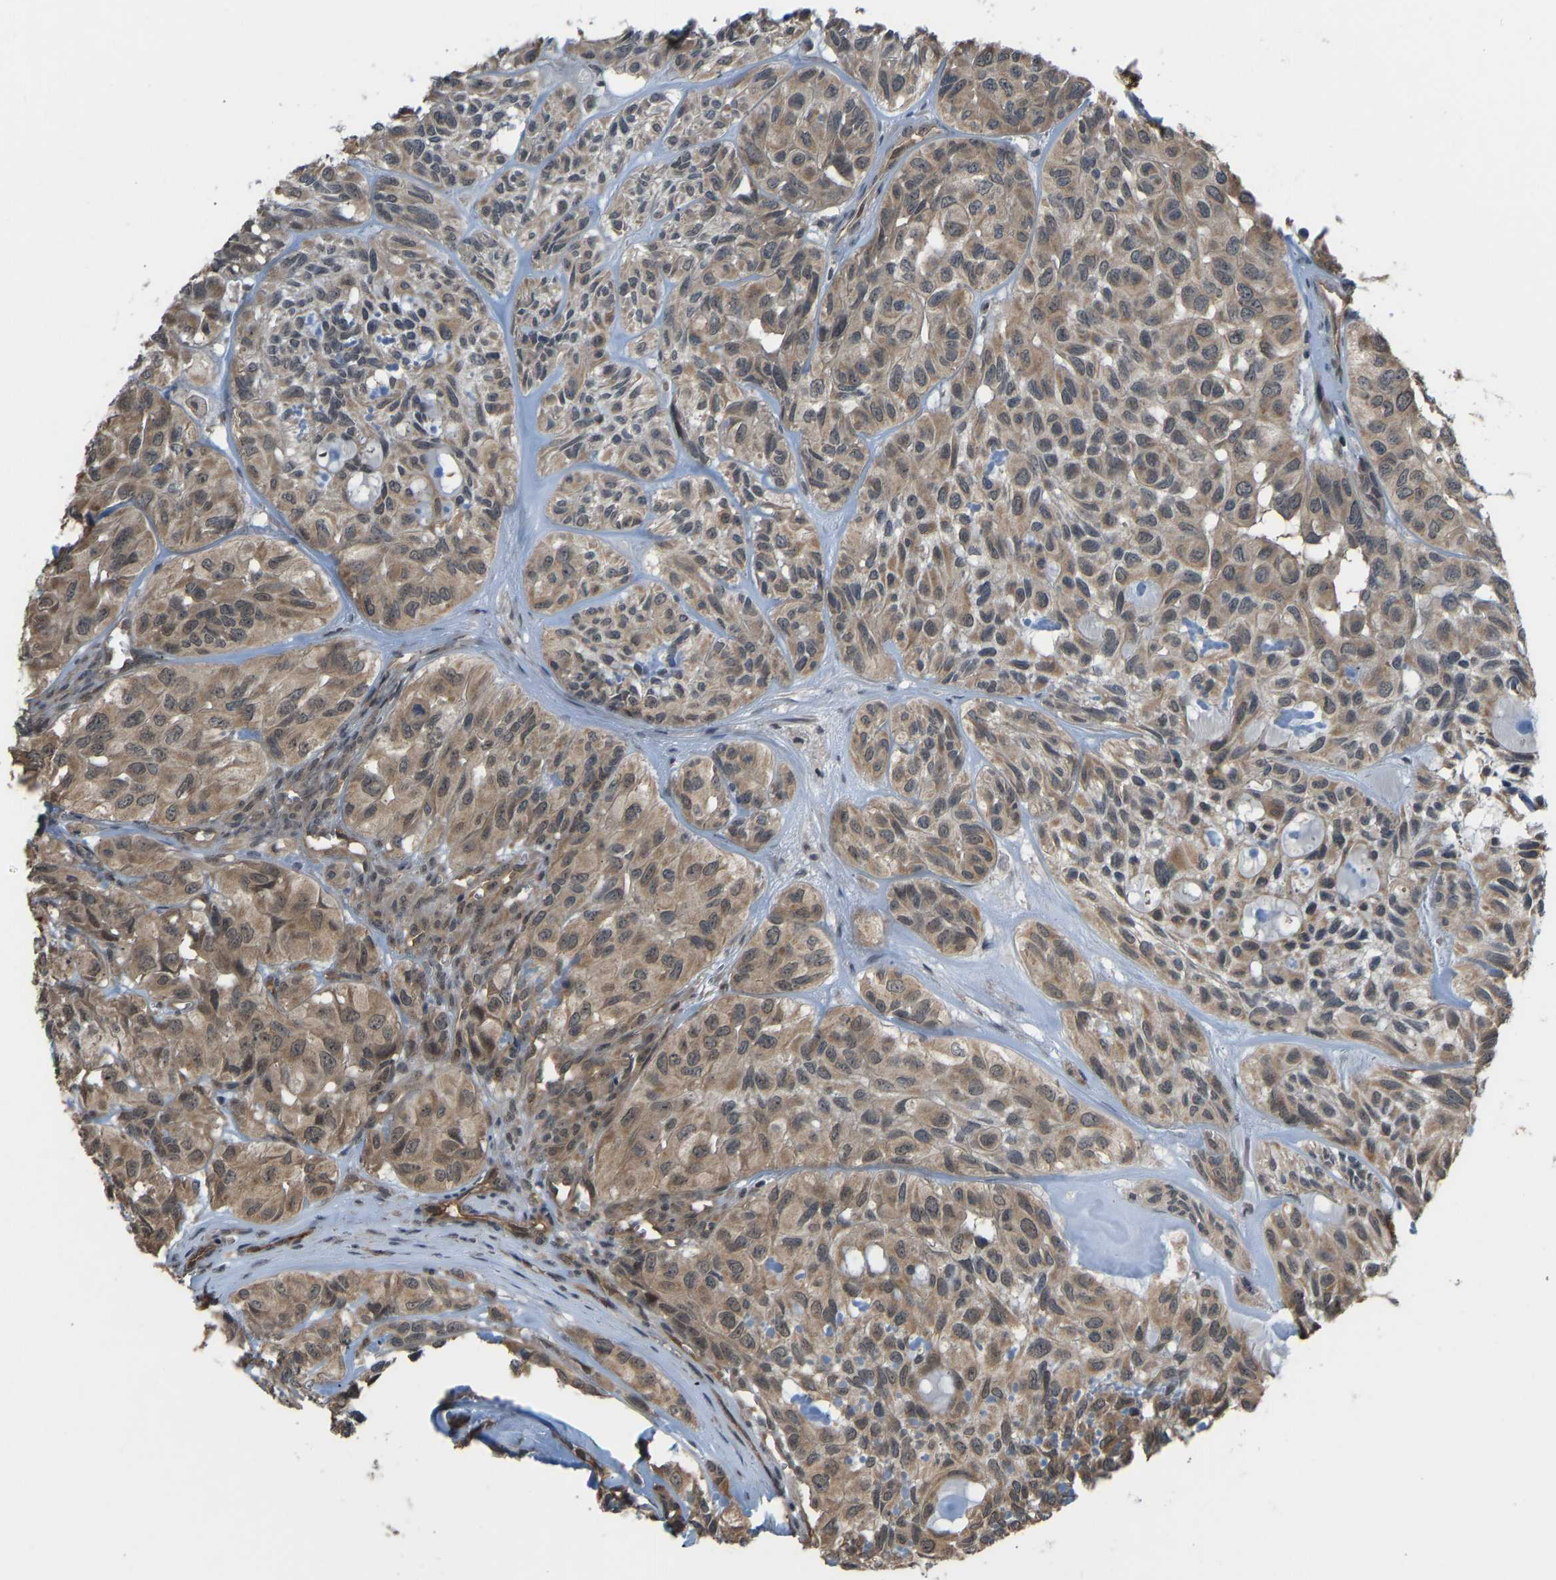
{"staining": {"intensity": "moderate", "quantity": ">75%", "location": "cytoplasmic/membranous,nuclear"}, "tissue": "head and neck cancer", "cell_type": "Tumor cells", "image_type": "cancer", "snomed": [{"axis": "morphology", "description": "Adenocarcinoma, NOS"}, {"axis": "topography", "description": "Salivary gland, NOS"}, {"axis": "topography", "description": "Head-Neck"}], "caption": "Human head and neck adenocarcinoma stained with a brown dye exhibits moderate cytoplasmic/membranous and nuclear positive positivity in about >75% of tumor cells.", "gene": "CCT8", "patient": {"sex": "female", "age": 76}}